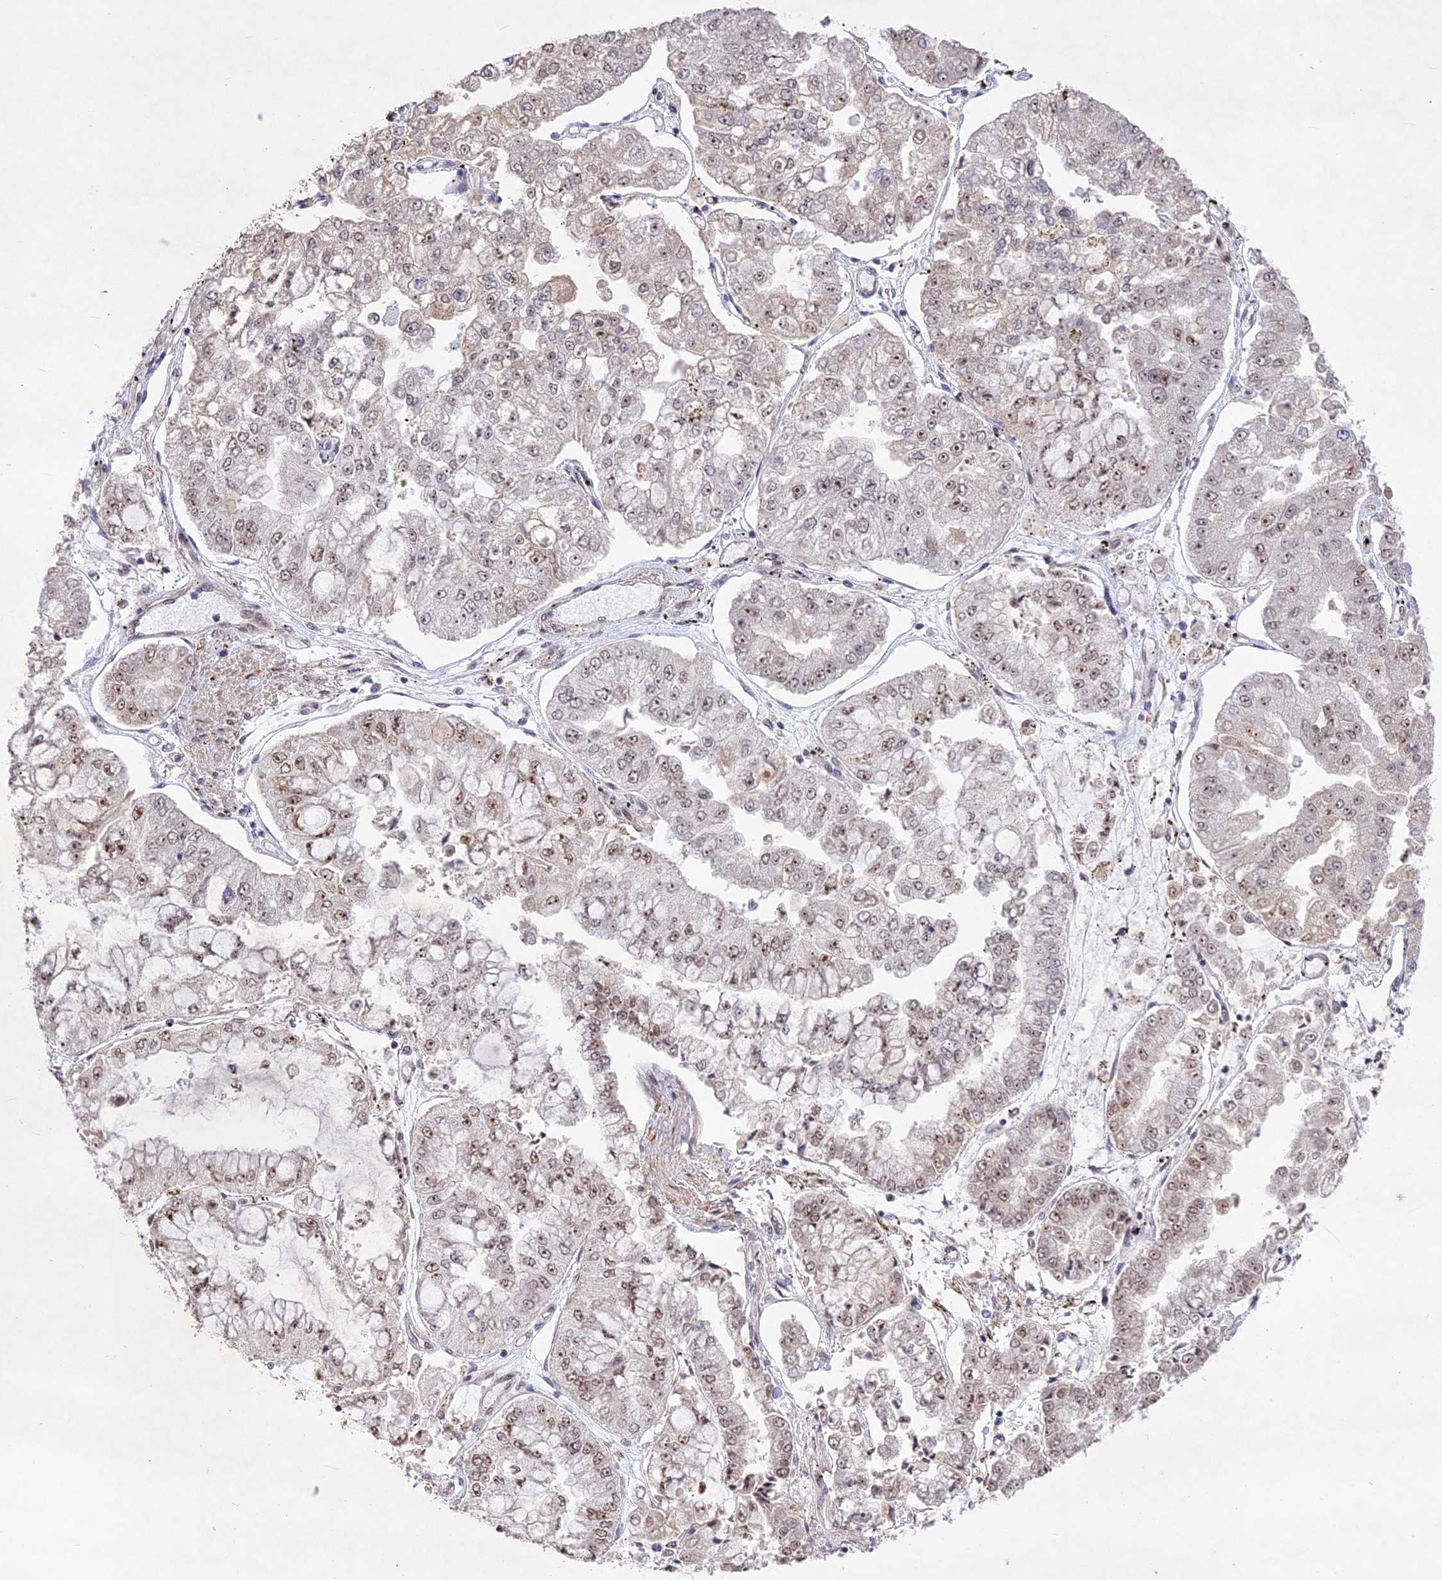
{"staining": {"intensity": "weak", "quantity": "25%-75%", "location": "nuclear"}, "tissue": "stomach cancer", "cell_type": "Tumor cells", "image_type": "cancer", "snomed": [{"axis": "morphology", "description": "Adenocarcinoma, NOS"}, {"axis": "topography", "description": "Stomach"}], "caption": "A micrograph showing weak nuclear positivity in about 25%-75% of tumor cells in stomach adenocarcinoma, as visualized by brown immunohistochemical staining.", "gene": "DIS3", "patient": {"sex": "male", "age": 76}}